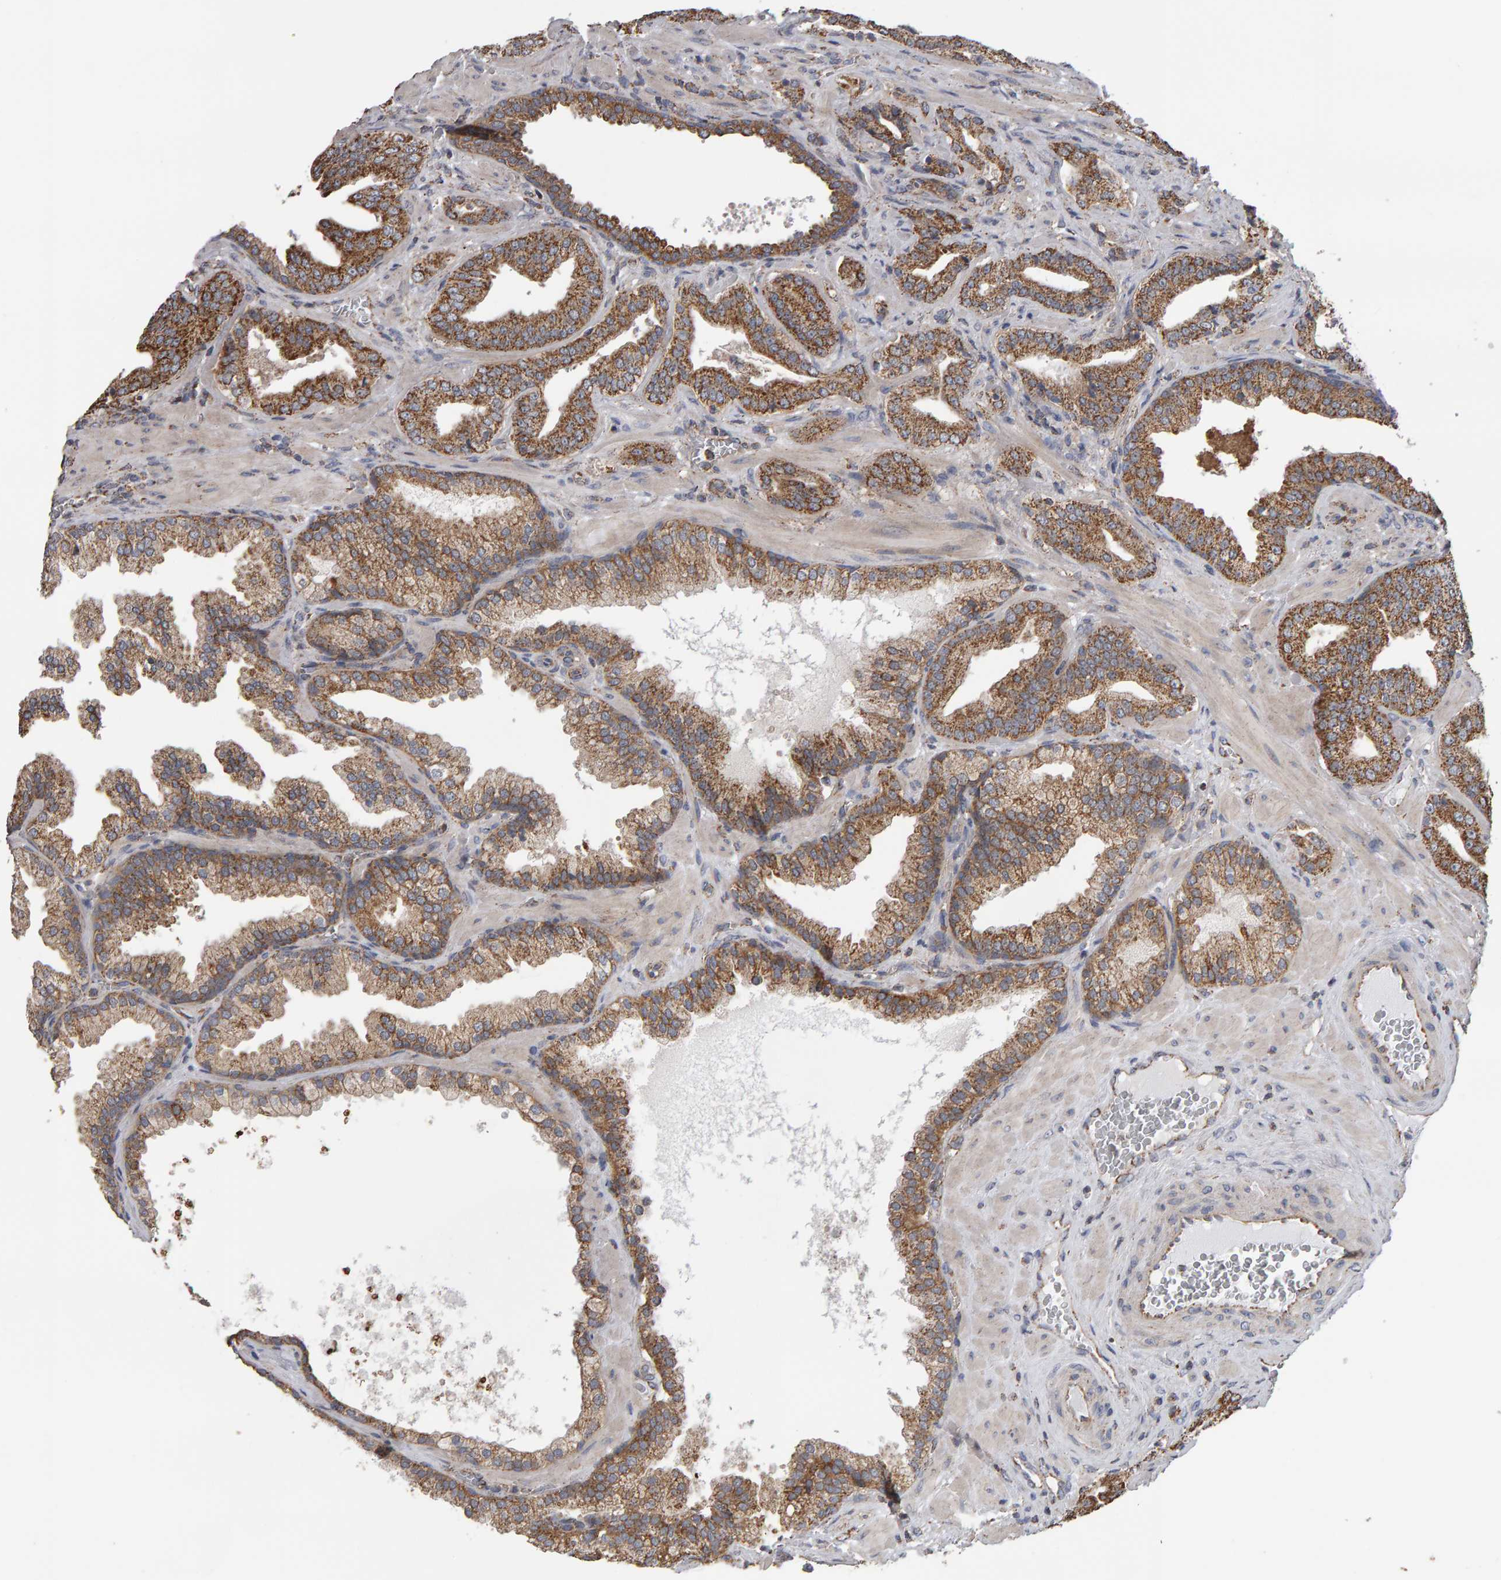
{"staining": {"intensity": "moderate", "quantity": ">75%", "location": "cytoplasmic/membranous"}, "tissue": "prostate cancer", "cell_type": "Tumor cells", "image_type": "cancer", "snomed": [{"axis": "morphology", "description": "Adenocarcinoma, Low grade"}, {"axis": "topography", "description": "Prostate"}], "caption": "DAB (3,3'-diaminobenzidine) immunohistochemical staining of prostate low-grade adenocarcinoma reveals moderate cytoplasmic/membranous protein staining in approximately >75% of tumor cells. The protein of interest is shown in brown color, while the nuclei are stained blue.", "gene": "TOM1L1", "patient": {"sex": "male", "age": 62}}